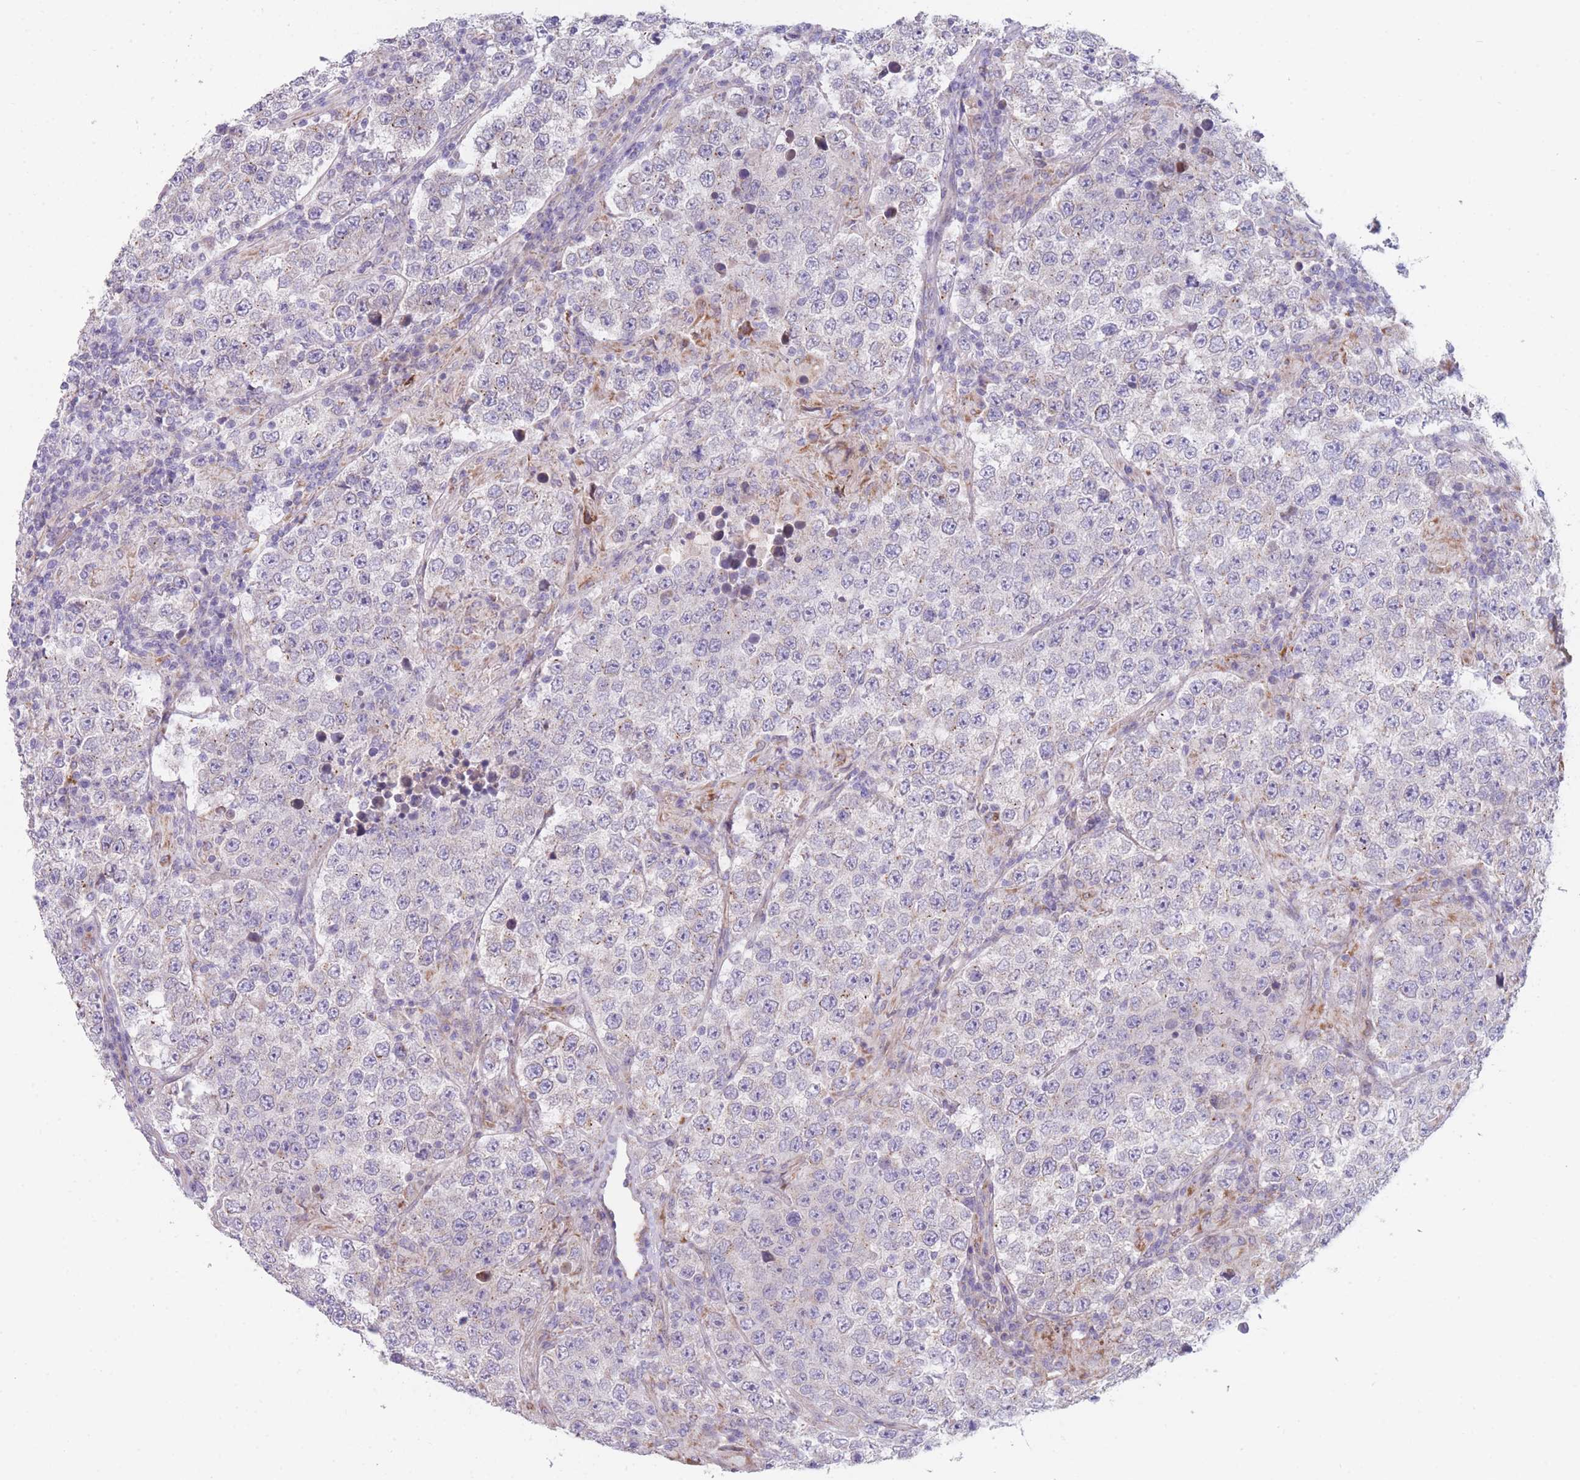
{"staining": {"intensity": "negative", "quantity": "none", "location": "none"}, "tissue": "testis cancer", "cell_type": "Tumor cells", "image_type": "cancer", "snomed": [{"axis": "morphology", "description": "Normal tissue, NOS"}, {"axis": "morphology", "description": "Urothelial carcinoma, High grade"}, {"axis": "morphology", "description": "Seminoma, NOS"}, {"axis": "morphology", "description": "Carcinoma, Embryonal, NOS"}, {"axis": "topography", "description": "Urinary bladder"}, {"axis": "topography", "description": "Testis"}], "caption": "This is an immunohistochemistry micrograph of testis cancer. There is no positivity in tumor cells.", "gene": "SMPD4", "patient": {"sex": "male", "age": 41}}